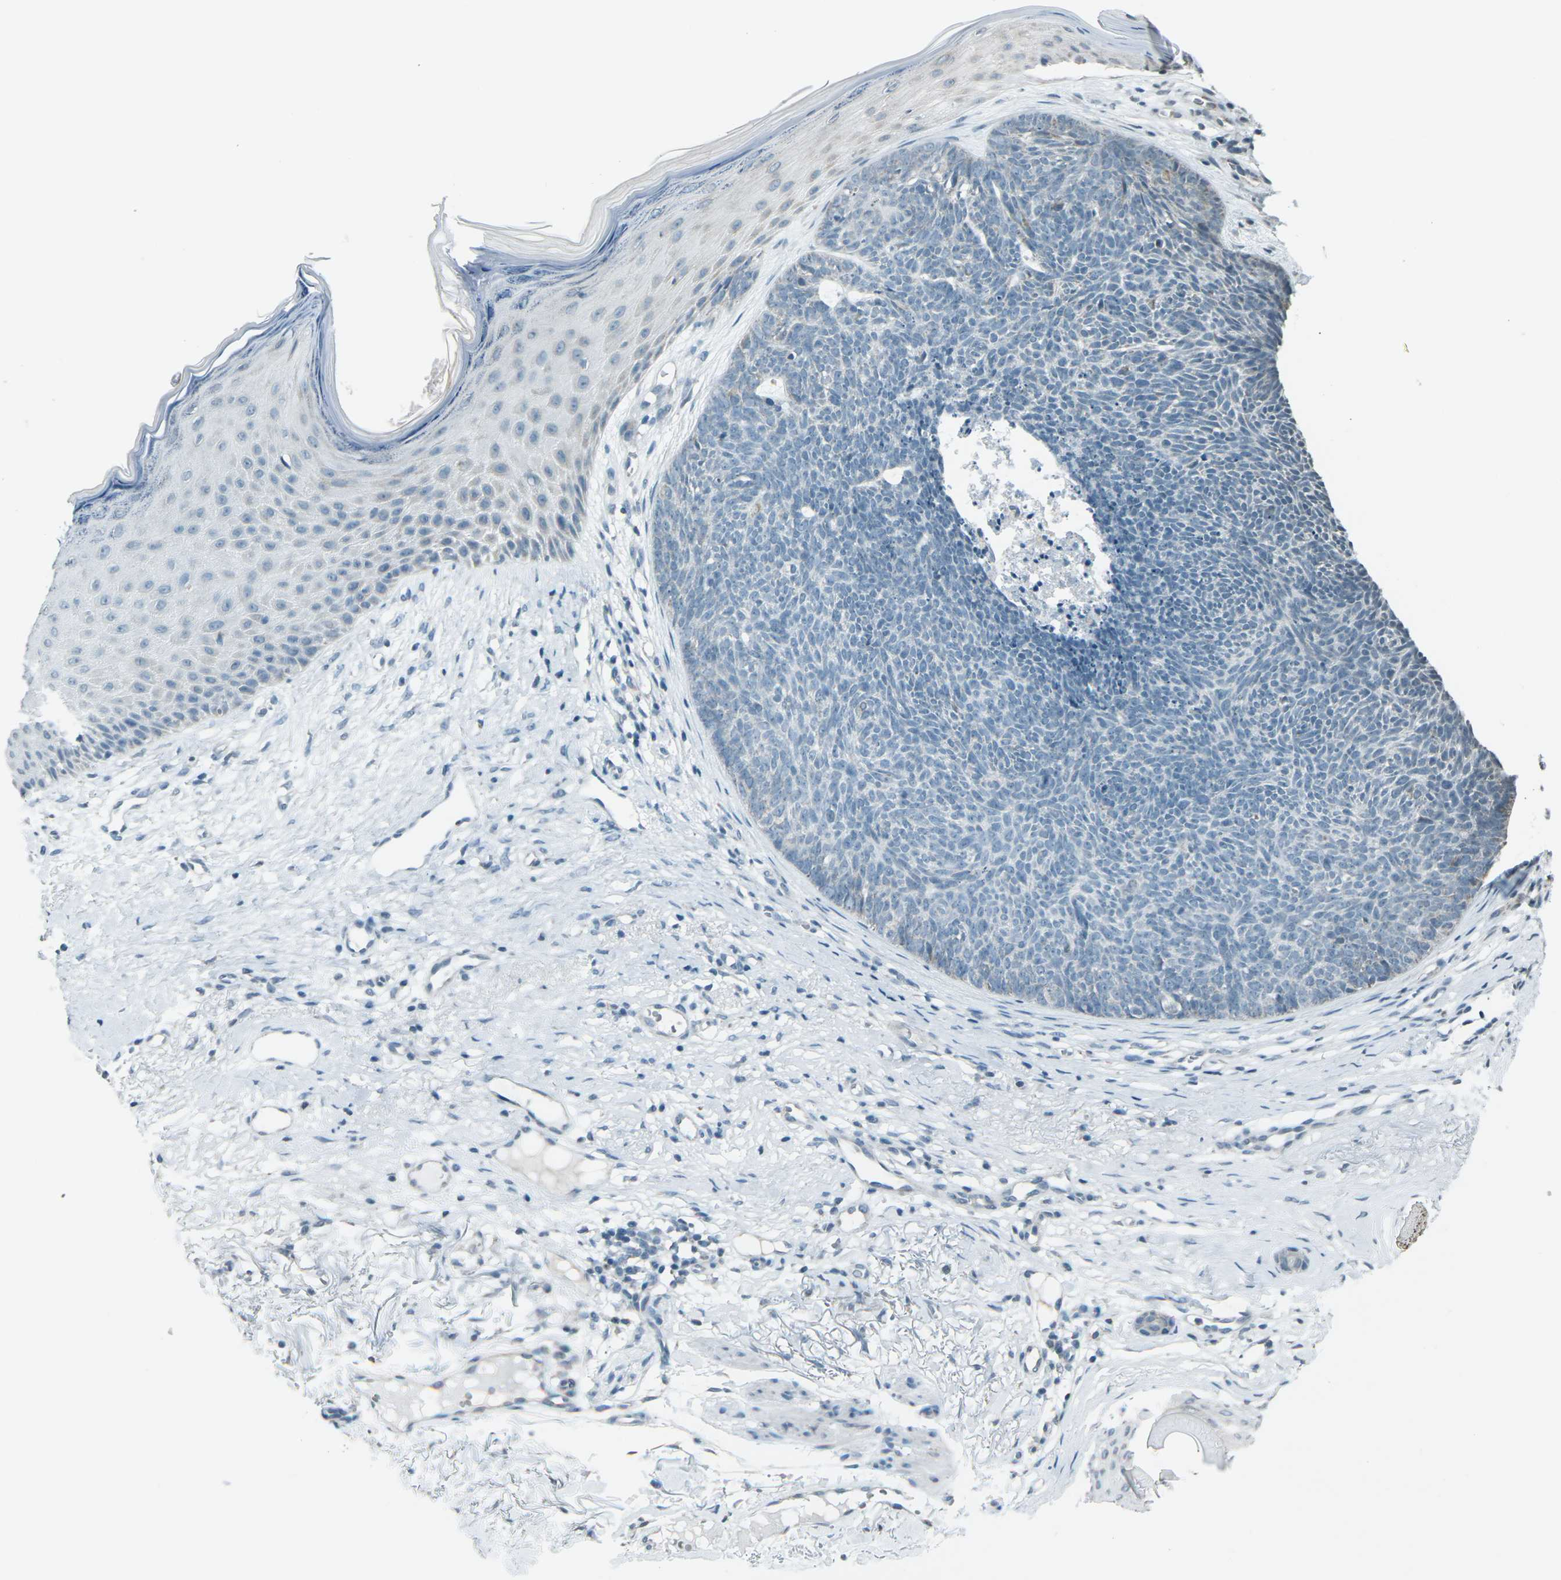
{"staining": {"intensity": "negative", "quantity": "none", "location": "none"}, "tissue": "skin cancer", "cell_type": "Tumor cells", "image_type": "cancer", "snomed": [{"axis": "morphology", "description": "Basal cell carcinoma"}, {"axis": "topography", "description": "Skin"}], "caption": "Immunohistochemistry (IHC) micrograph of human basal cell carcinoma (skin) stained for a protein (brown), which shows no positivity in tumor cells.", "gene": "H2BC1", "patient": {"sex": "female", "age": 70}}